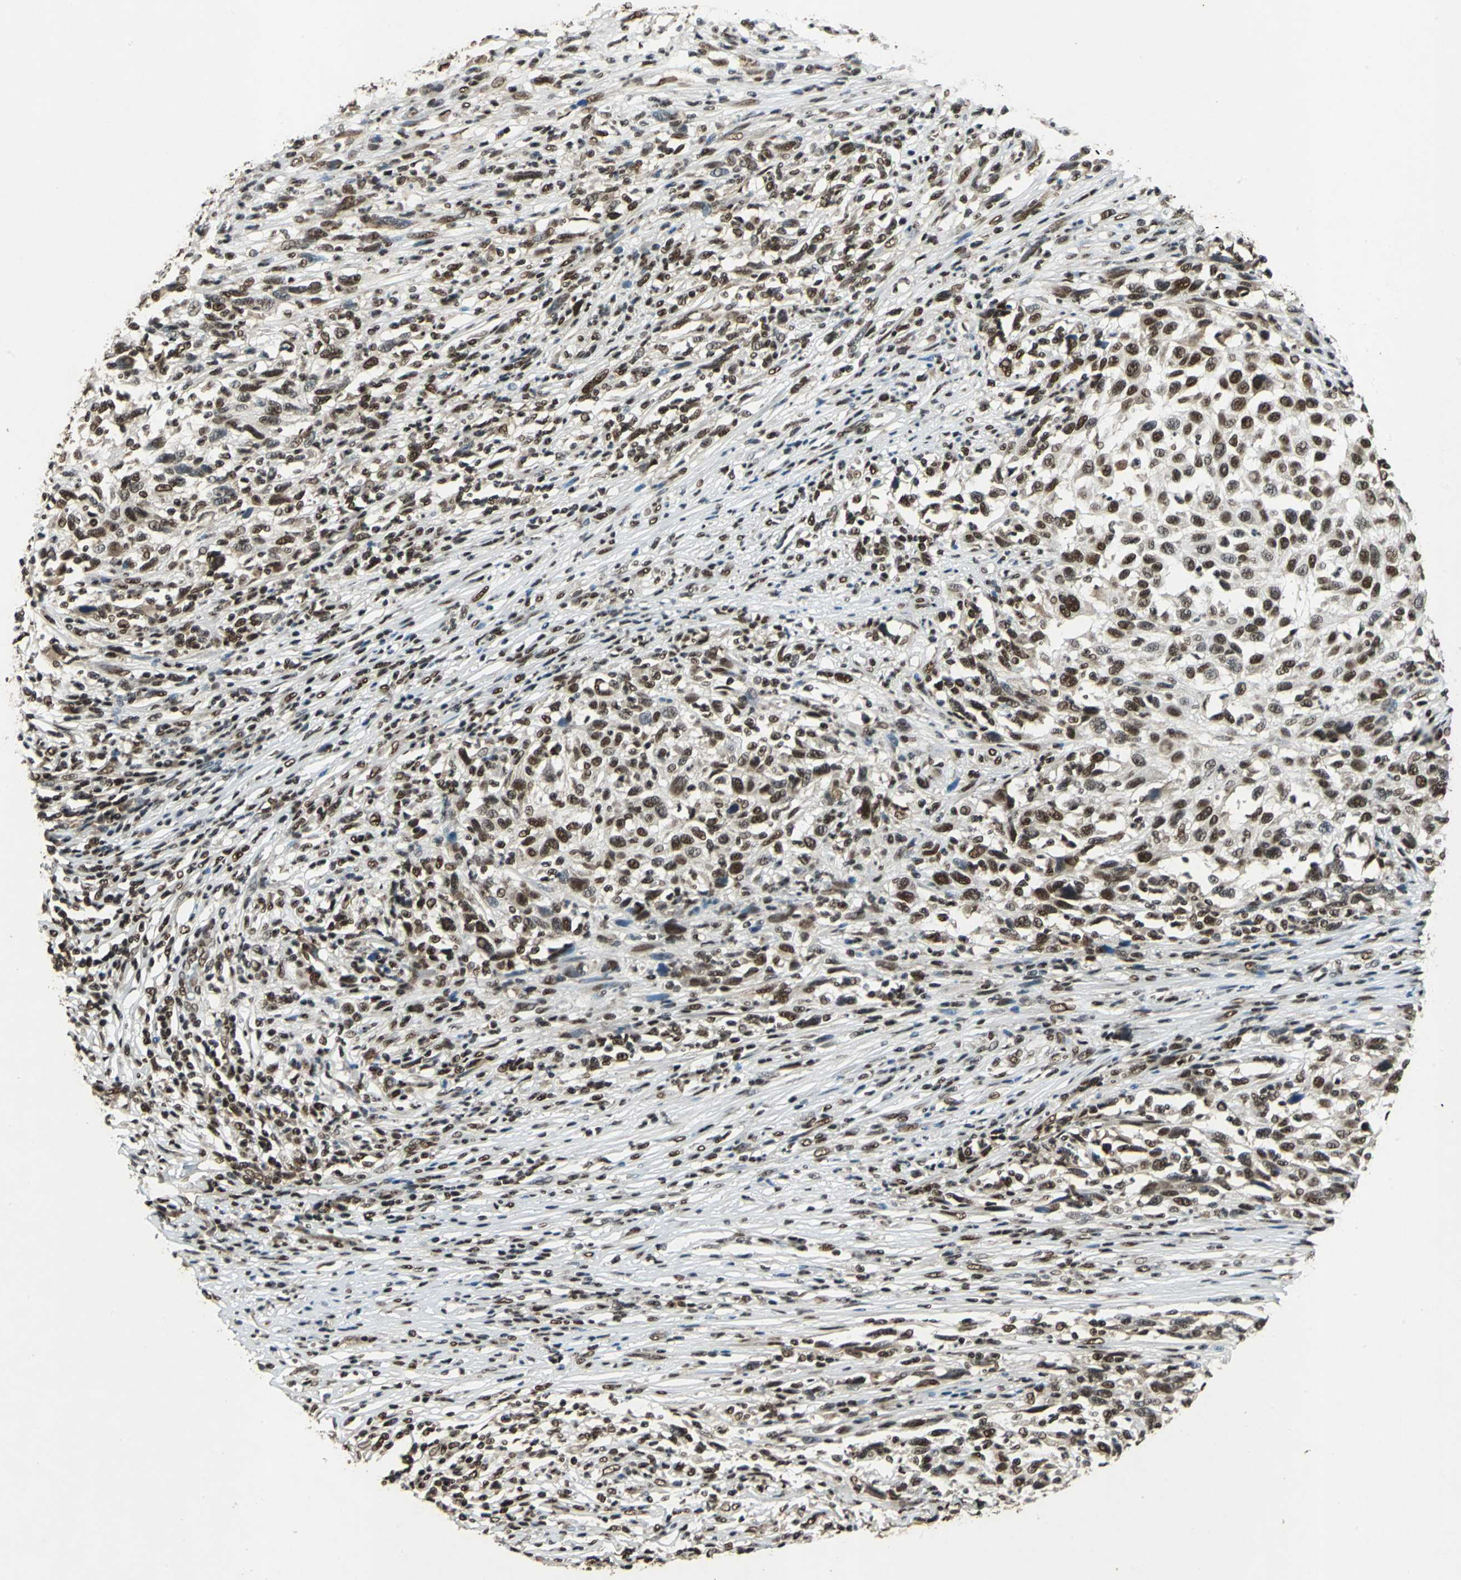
{"staining": {"intensity": "strong", "quantity": ">75%", "location": "nuclear"}, "tissue": "melanoma", "cell_type": "Tumor cells", "image_type": "cancer", "snomed": [{"axis": "morphology", "description": "Malignant melanoma, Metastatic site"}, {"axis": "topography", "description": "Lymph node"}], "caption": "A high-resolution micrograph shows immunohistochemistry (IHC) staining of melanoma, which demonstrates strong nuclear positivity in approximately >75% of tumor cells.", "gene": "MTA2", "patient": {"sex": "male", "age": 61}}